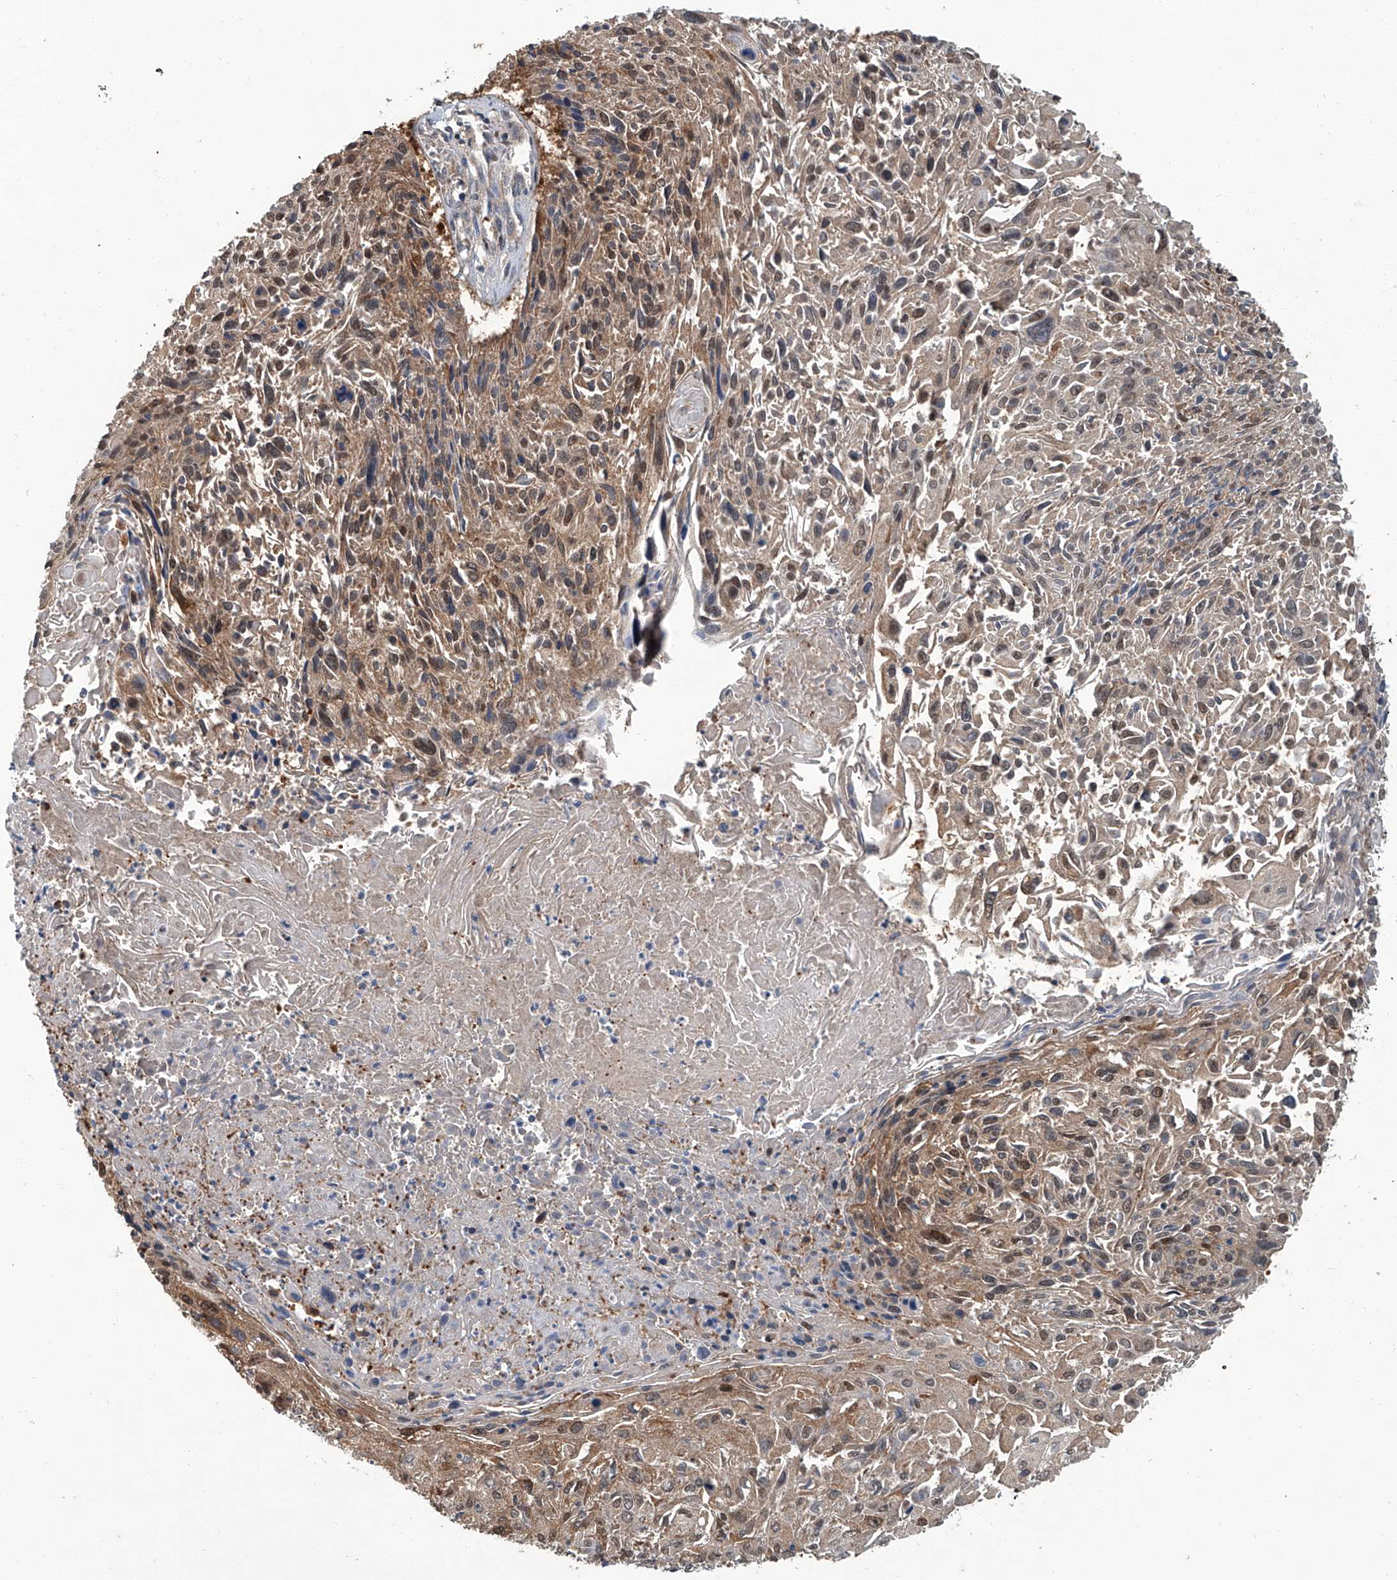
{"staining": {"intensity": "moderate", "quantity": ">75%", "location": "cytoplasmic/membranous,nuclear"}, "tissue": "cervical cancer", "cell_type": "Tumor cells", "image_type": "cancer", "snomed": [{"axis": "morphology", "description": "Squamous cell carcinoma, NOS"}, {"axis": "topography", "description": "Cervix"}], "caption": "This micrograph exhibits immunohistochemistry (IHC) staining of squamous cell carcinoma (cervical), with medium moderate cytoplasmic/membranous and nuclear staining in about >75% of tumor cells.", "gene": "CLK1", "patient": {"sex": "female", "age": 51}}